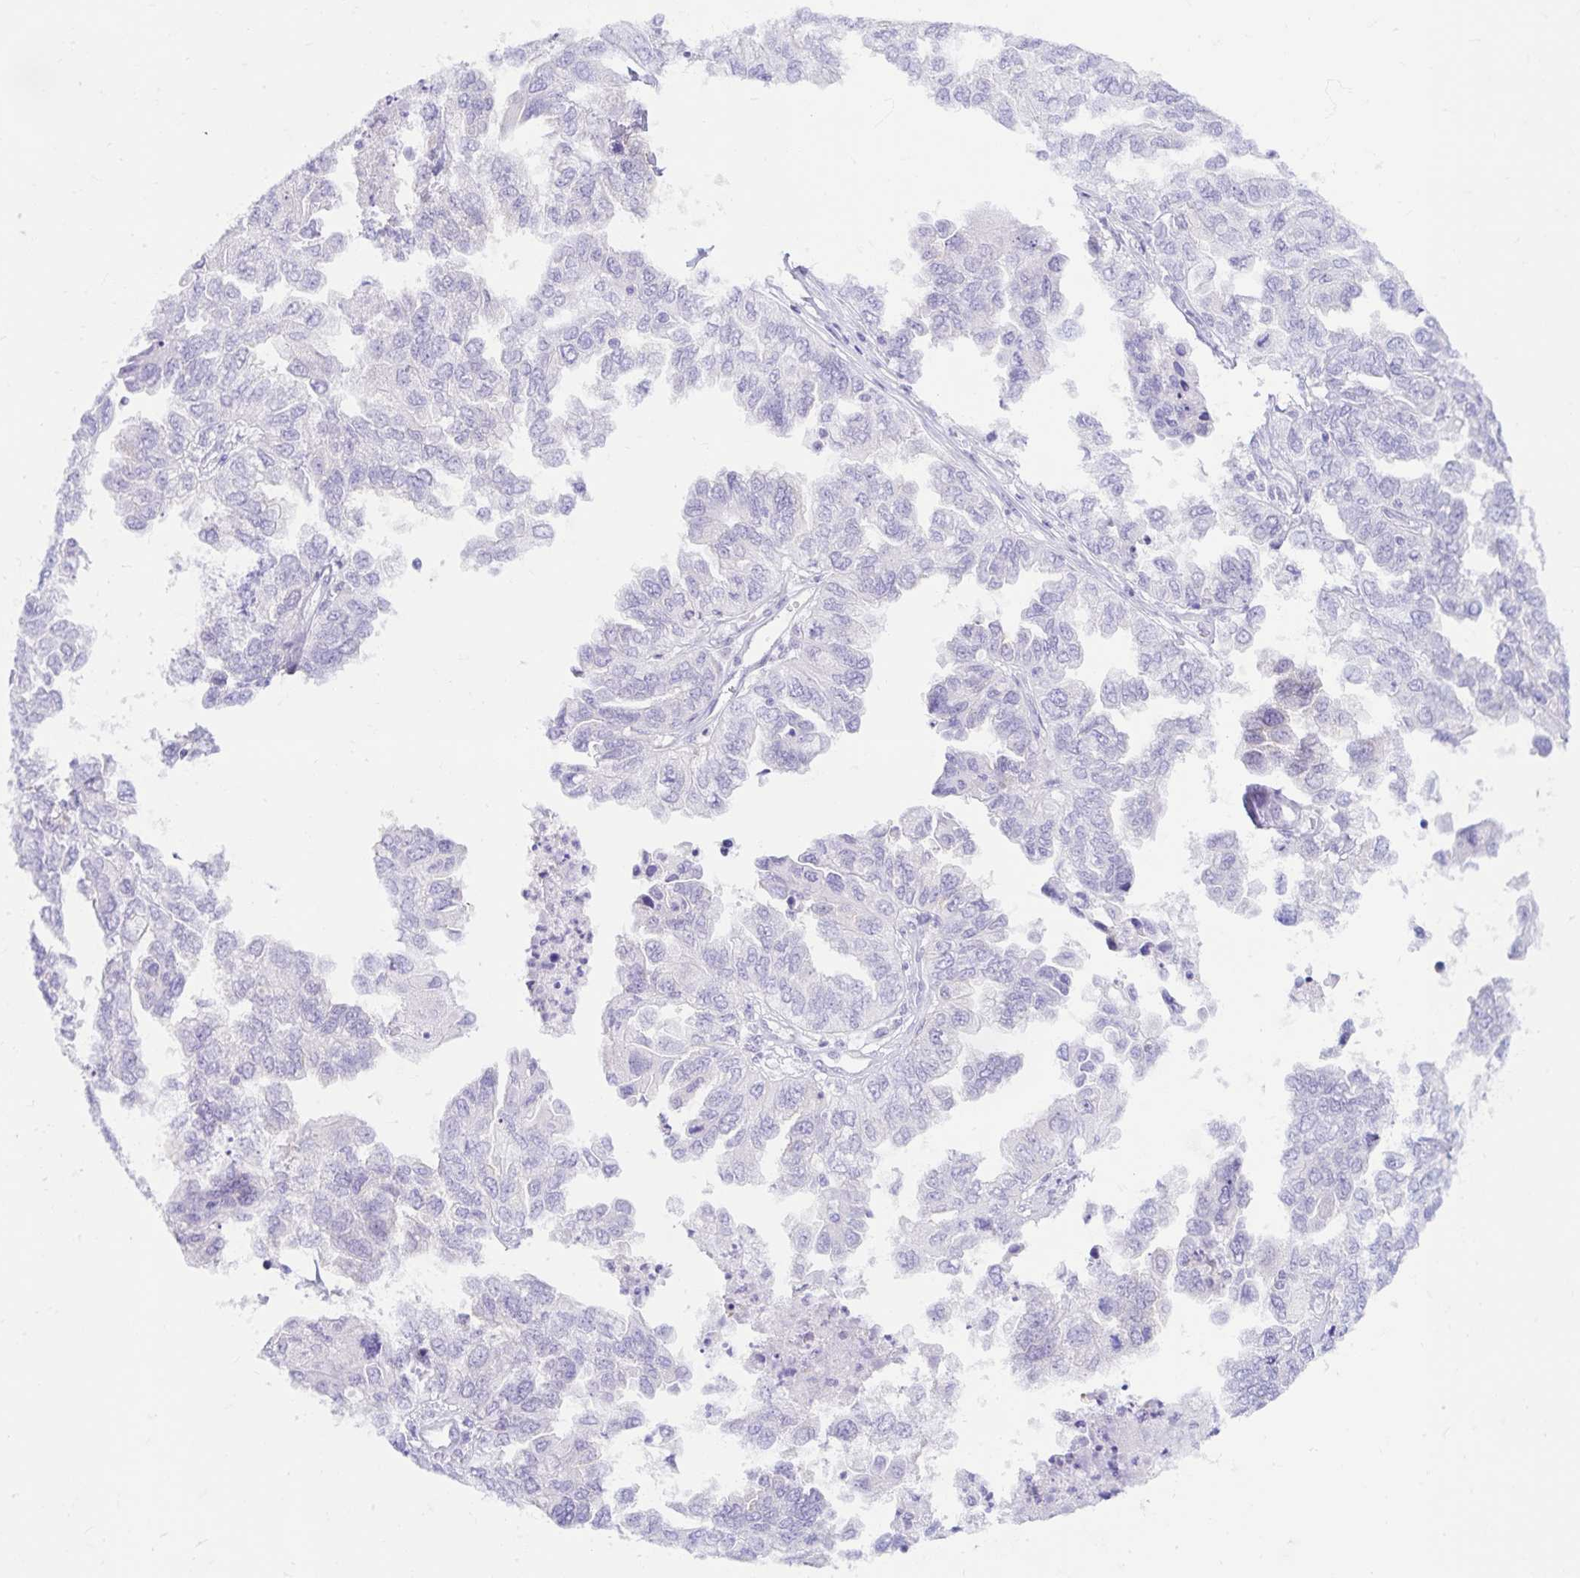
{"staining": {"intensity": "negative", "quantity": "none", "location": "none"}, "tissue": "ovarian cancer", "cell_type": "Tumor cells", "image_type": "cancer", "snomed": [{"axis": "morphology", "description": "Cystadenocarcinoma, serous, NOS"}, {"axis": "topography", "description": "Ovary"}], "caption": "A histopathology image of ovarian cancer stained for a protein demonstrates no brown staining in tumor cells.", "gene": "BEST1", "patient": {"sex": "female", "age": 53}}